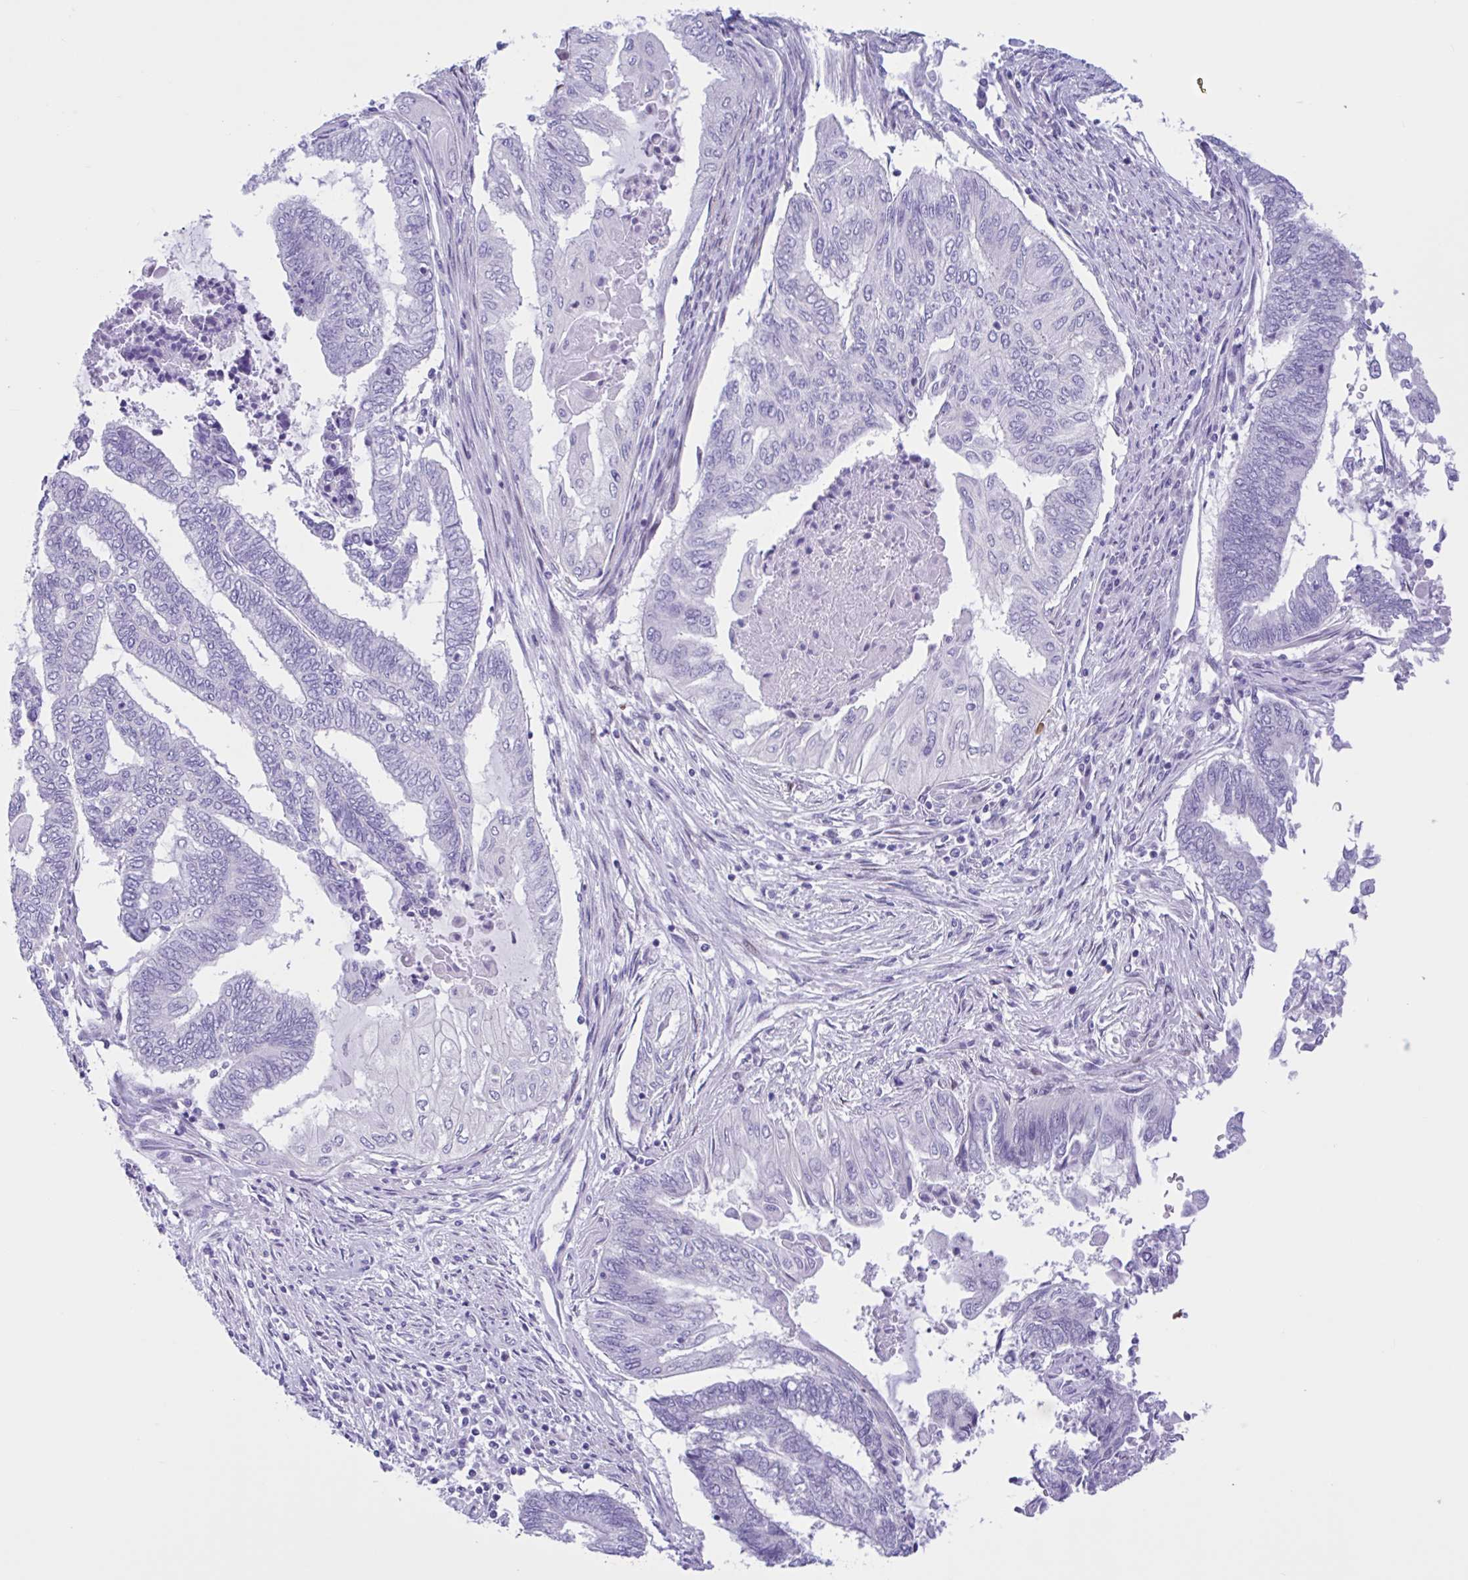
{"staining": {"intensity": "negative", "quantity": "none", "location": "none"}, "tissue": "endometrial cancer", "cell_type": "Tumor cells", "image_type": "cancer", "snomed": [{"axis": "morphology", "description": "Adenocarcinoma, NOS"}, {"axis": "topography", "description": "Uterus"}, {"axis": "topography", "description": "Endometrium"}], "caption": "There is no significant expression in tumor cells of adenocarcinoma (endometrial).", "gene": "AHCYL2", "patient": {"sex": "female", "age": 70}}